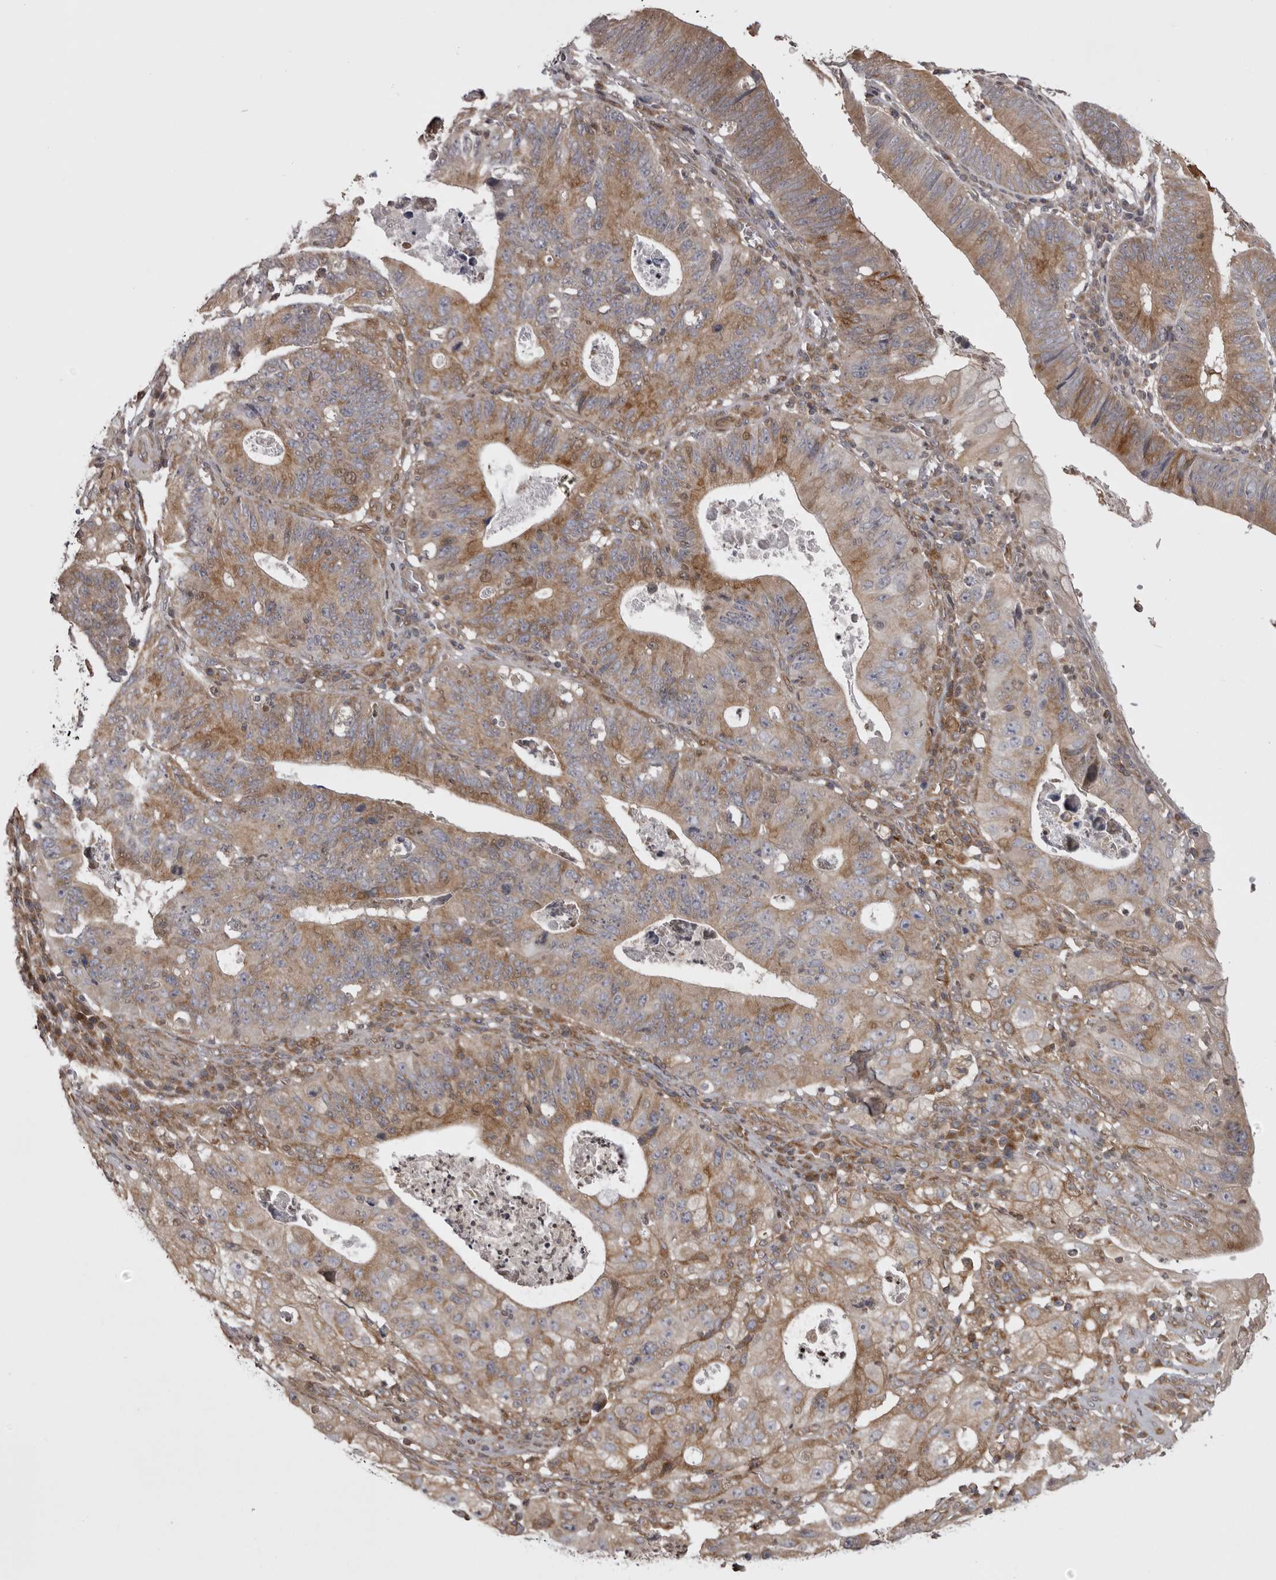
{"staining": {"intensity": "moderate", "quantity": ">75%", "location": "cytoplasmic/membranous"}, "tissue": "stomach cancer", "cell_type": "Tumor cells", "image_type": "cancer", "snomed": [{"axis": "morphology", "description": "Adenocarcinoma, NOS"}, {"axis": "topography", "description": "Stomach"}], "caption": "IHC (DAB (3,3'-diaminobenzidine)) staining of stomach cancer (adenocarcinoma) displays moderate cytoplasmic/membranous protein expression in about >75% of tumor cells. (Stains: DAB in brown, nuclei in blue, Microscopy: brightfield microscopy at high magnification).", "gene": "ZNRF1", "patient": {"sex": "male", "age": 59}}